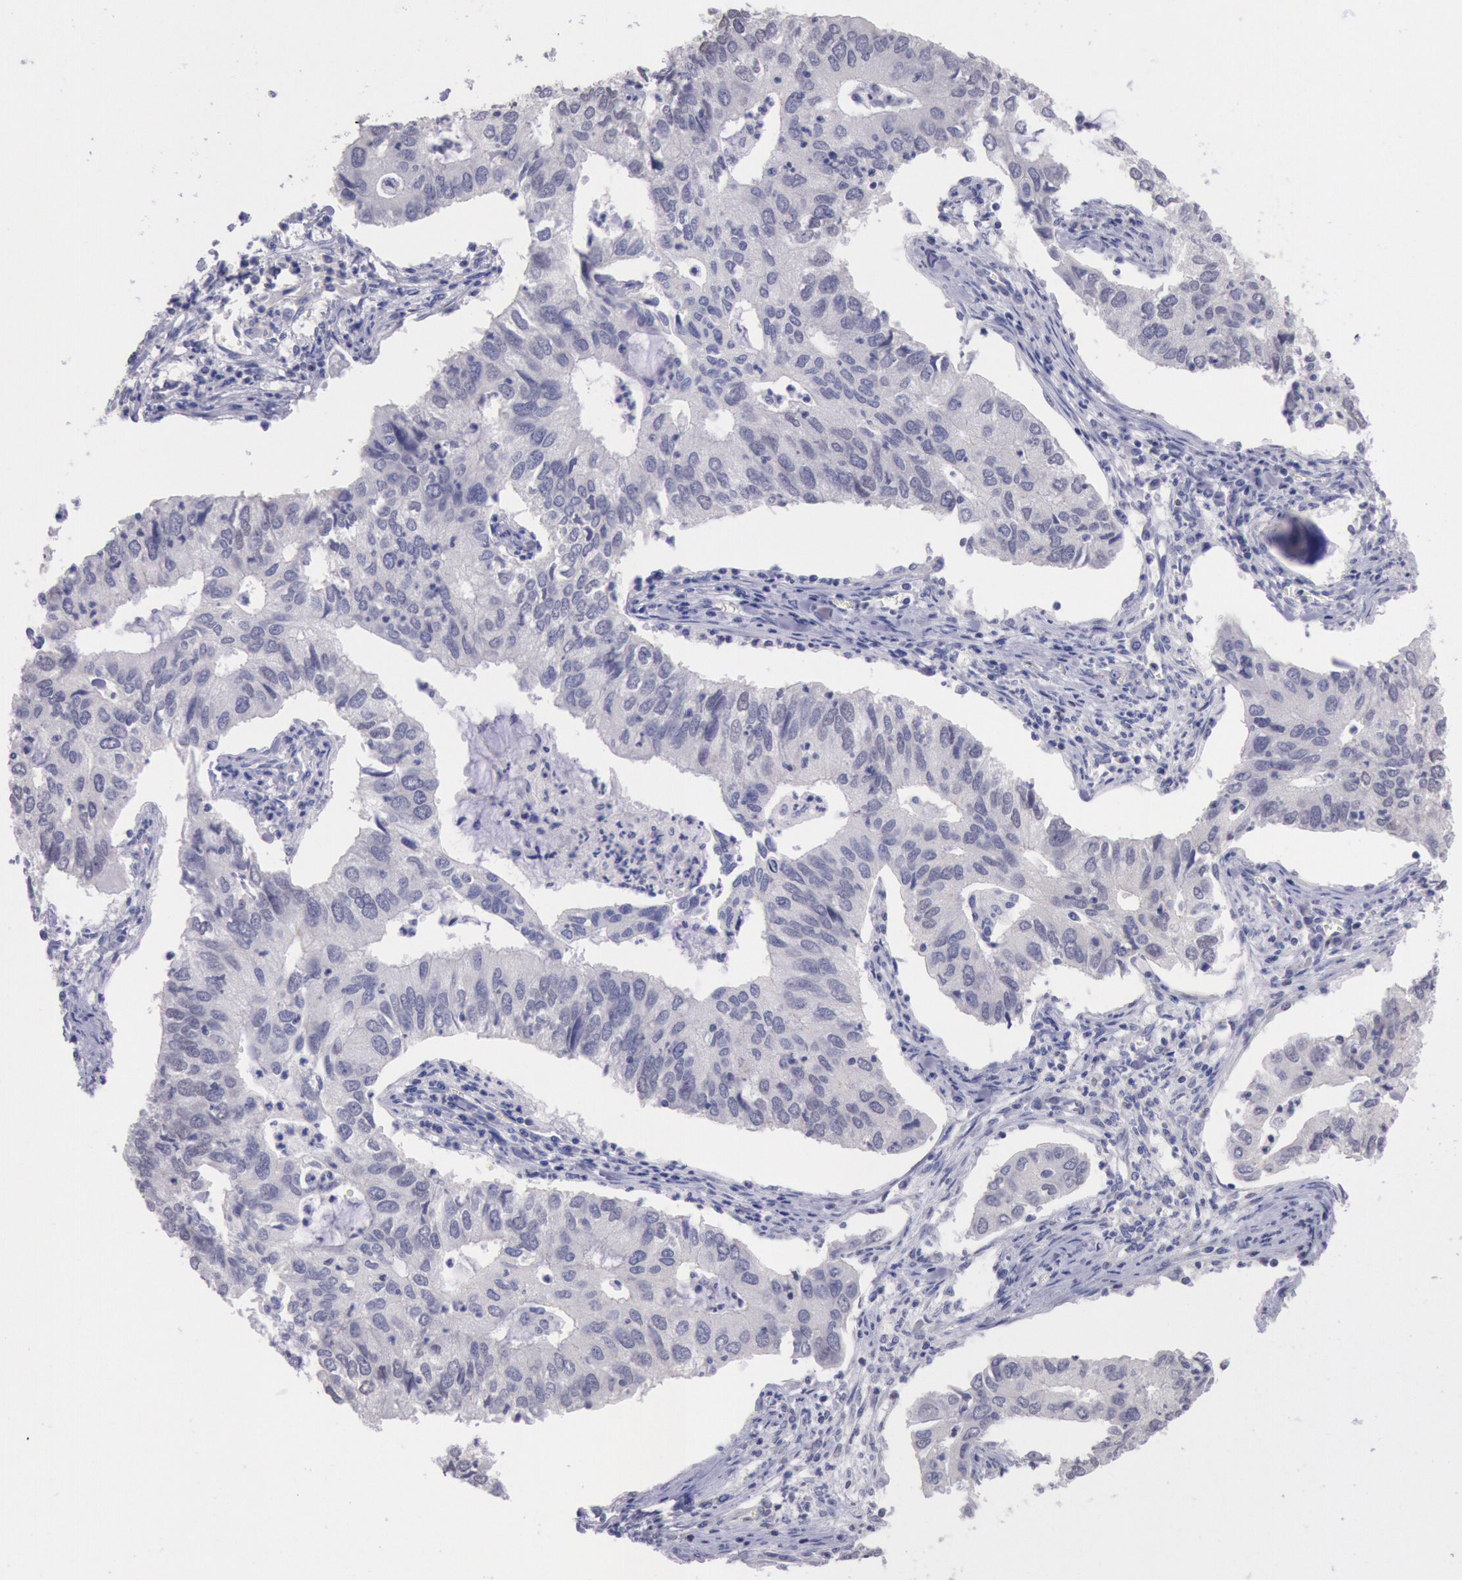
{"staining": {"intensity": "negative", "quantity": "none", "location": "none"}, "tissue": "lung cancer", "cell_type": "Tumor cells", "image_type": "cancer", "snomed": [{"axis": "morphology", "description": "Adenocarcinoma, NOS"}, {"axis": "topography", "description": "Lung"}], "caption": "The immunohistochemistry (IHC) micrograph has no significant staining in tumor cells of lung cancer (adenocarcinoma) tissue. (DAB (3,3'-diaminobenzidine) immunohistochemistry visualized using brightfield microscopy, high magnification).", "gene": "RPS6KA5", "patient": {"sex": "male", "age": 48}}